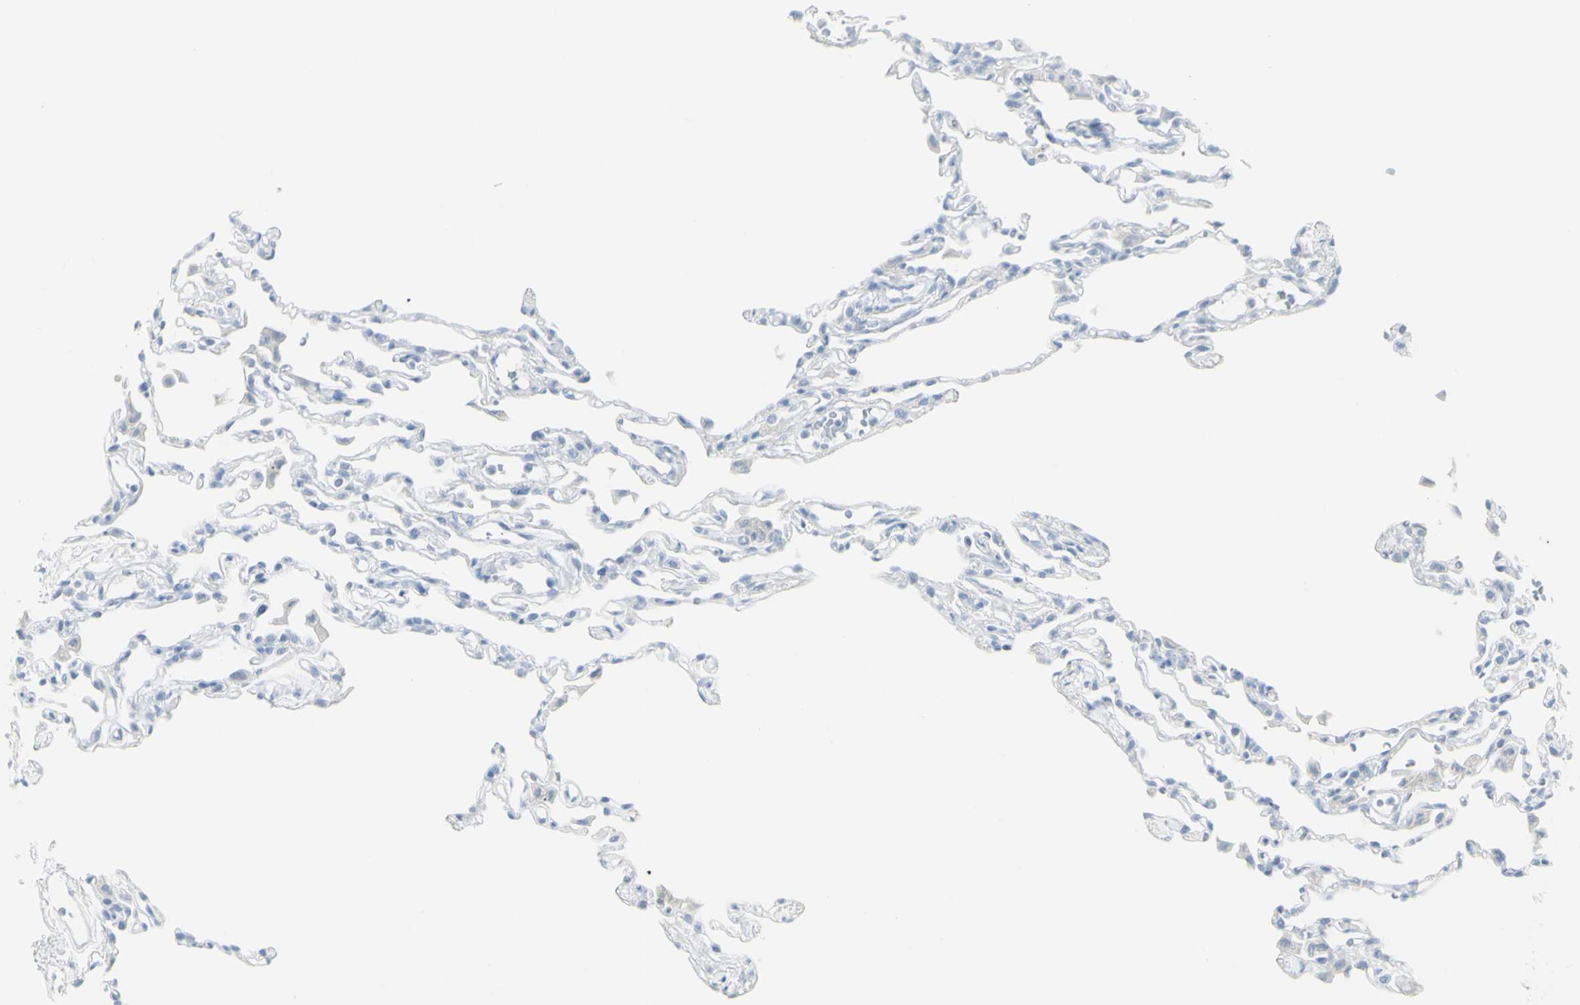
{"staining": {"intensity": "negative", "quantity": "none", "location": "none"}, "tissue": "lung", "cell_type": "Alveolar cells", "image_type": "normal", "snomed": [{"axis": "morphology", "description": "Normal tissue, NOS"}, {"axis": "topography", "description": "Lung"}], "caption": "Immunohistochemistry (IHC) histopathology image of unremarkable lung: human lung stained with DAB (3,3'-diaminobenzidine) demonstrates no significant protein expression in alveolar cells. (DAB (3,3'-diaminobenzidine) immunohistochemistry (IHC) visualized using brightfield microscopy, high magnification).", "gene": "ENSG00000198211", "patient": {"sex": "female", "age": 49}}